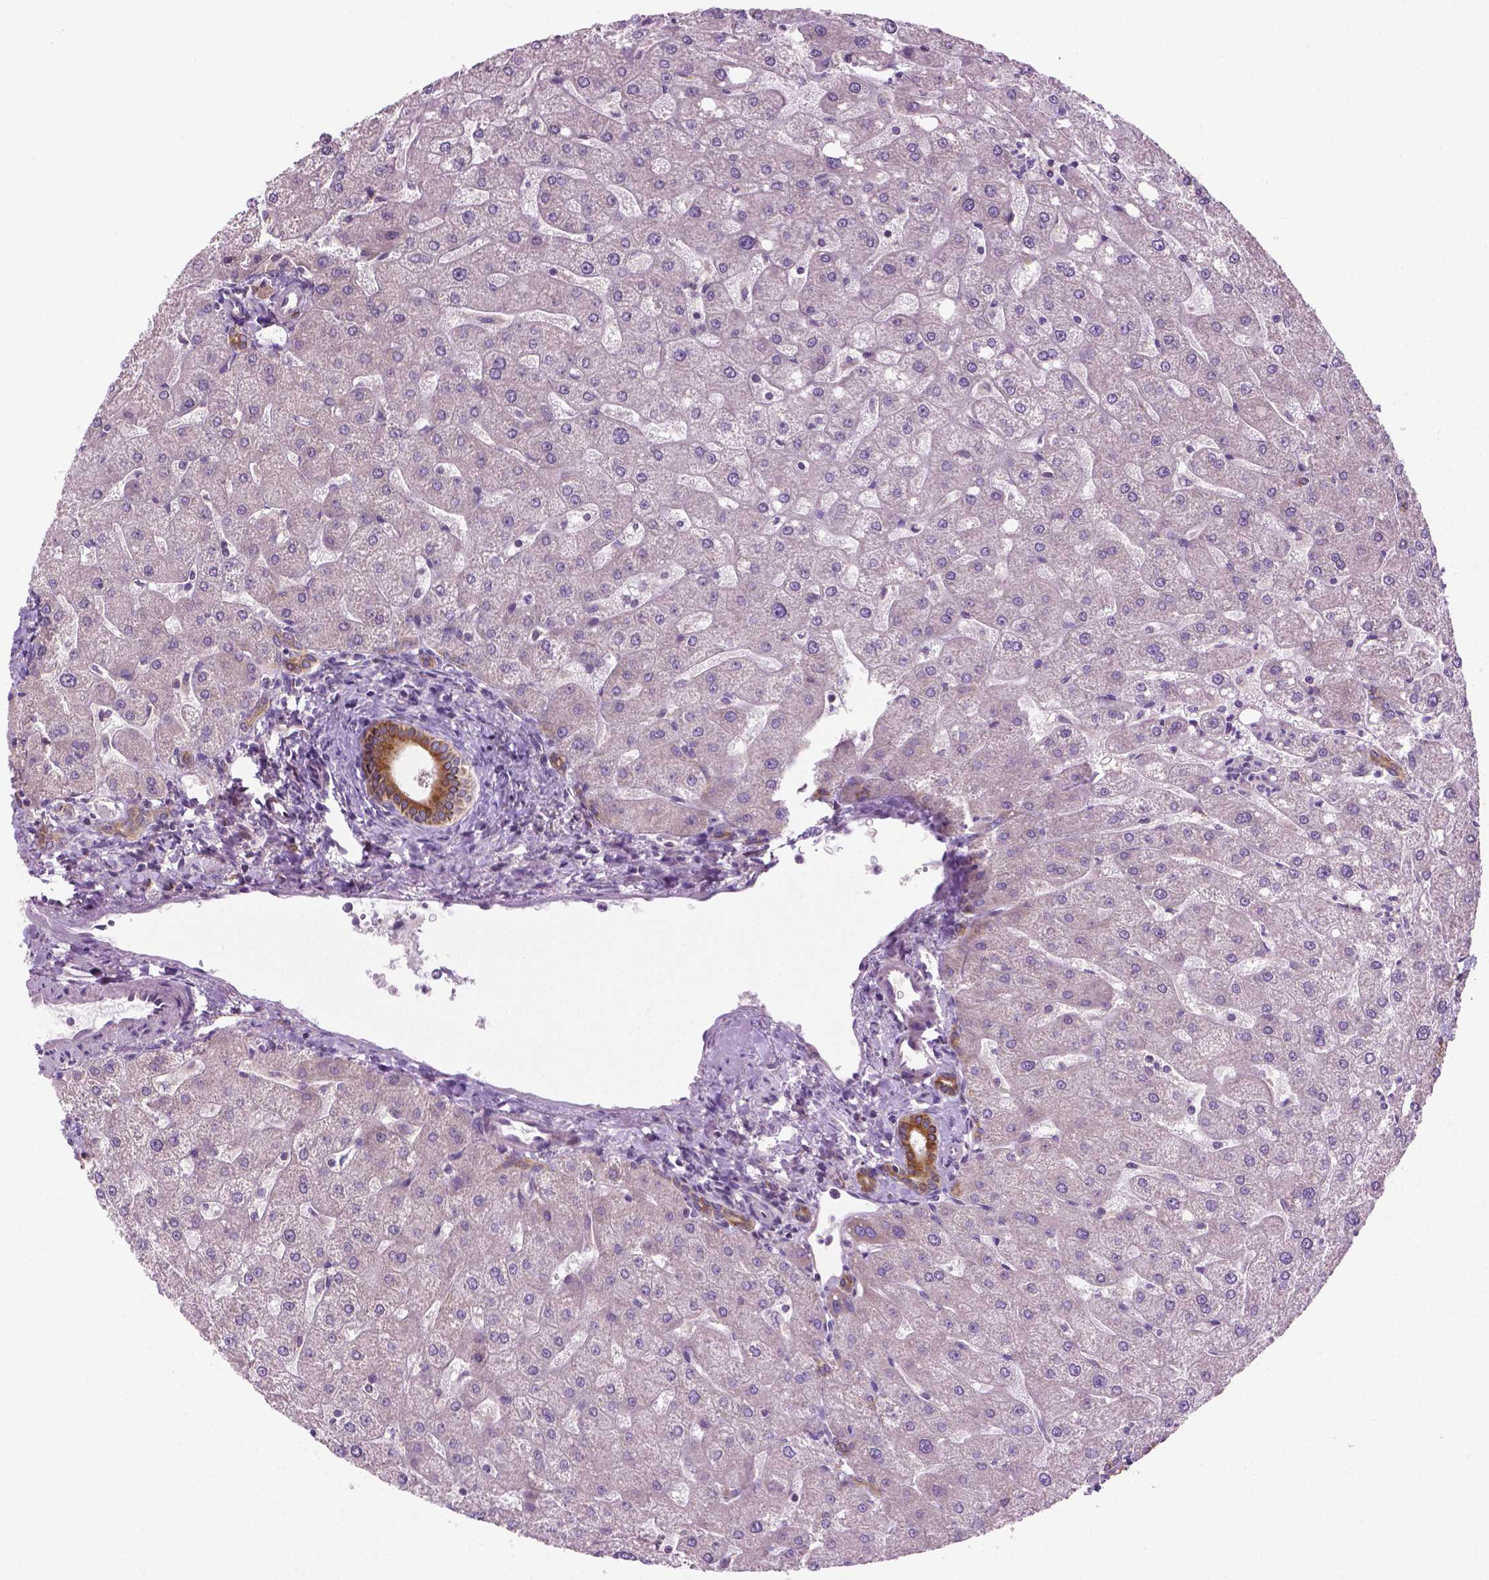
{"staining": {"intensity": "strong", "quantity": ">75%", "location": "cytoplasmic/membranous"}, "tissue": "liver", "cell_type": "Cholangiocytes", "image_type": "normal", "snomed": [{"axis": "morphology", "description": "Normal tissue, NOS"}, {"axis": "topography", "description": "Liver"}], "caption": "Immunohistochemistry (DAB (3,3'-diaminobenzidine)) staining of normal liver shows strong cytoplasmic/membranous protein staining in about >75% of cholangiocytes.", "gene": "MZT1", "patient": {"sex": "male", "age": 67}}